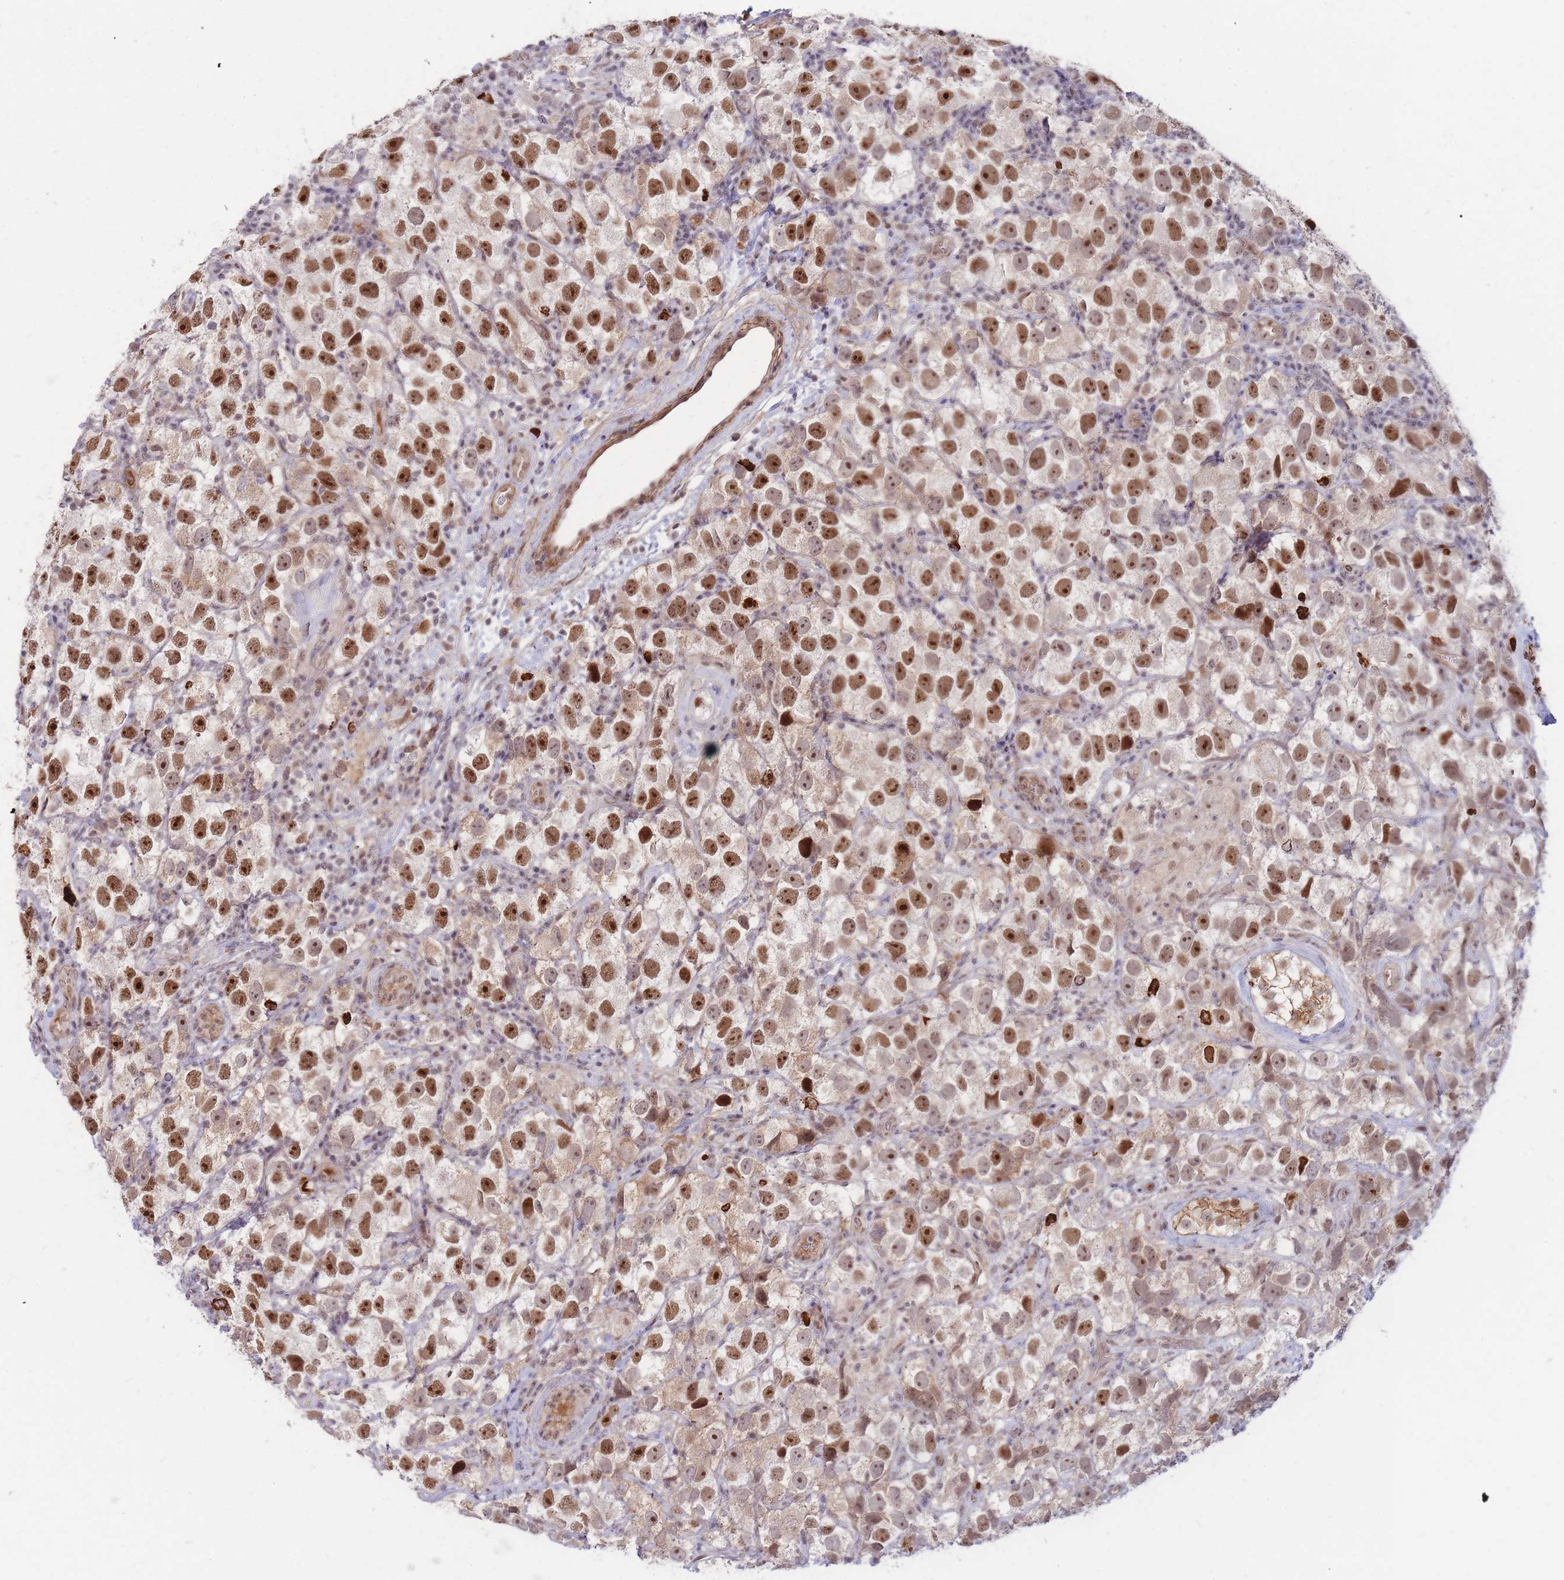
{"staining": {"intensity": "moderate", "quantity": ">75%", "location": "nuclear"}, "tissue": "testis cancer", "cell_type": "Tumor cells", "image_type": "cancer", "snomed": [{"axis": "morphology", "description": "Seminoma, NOS"}, {"axis": "topography", "description": "Testis"}], "caption": "About >75% of tumor cells in seminoma (testis) demonstrate moderate nuclear protein expression as visualized by brown immunohistochemical staining.", "gene": "ERICH6B", "patient": {"sex": "male", "age": 26}}